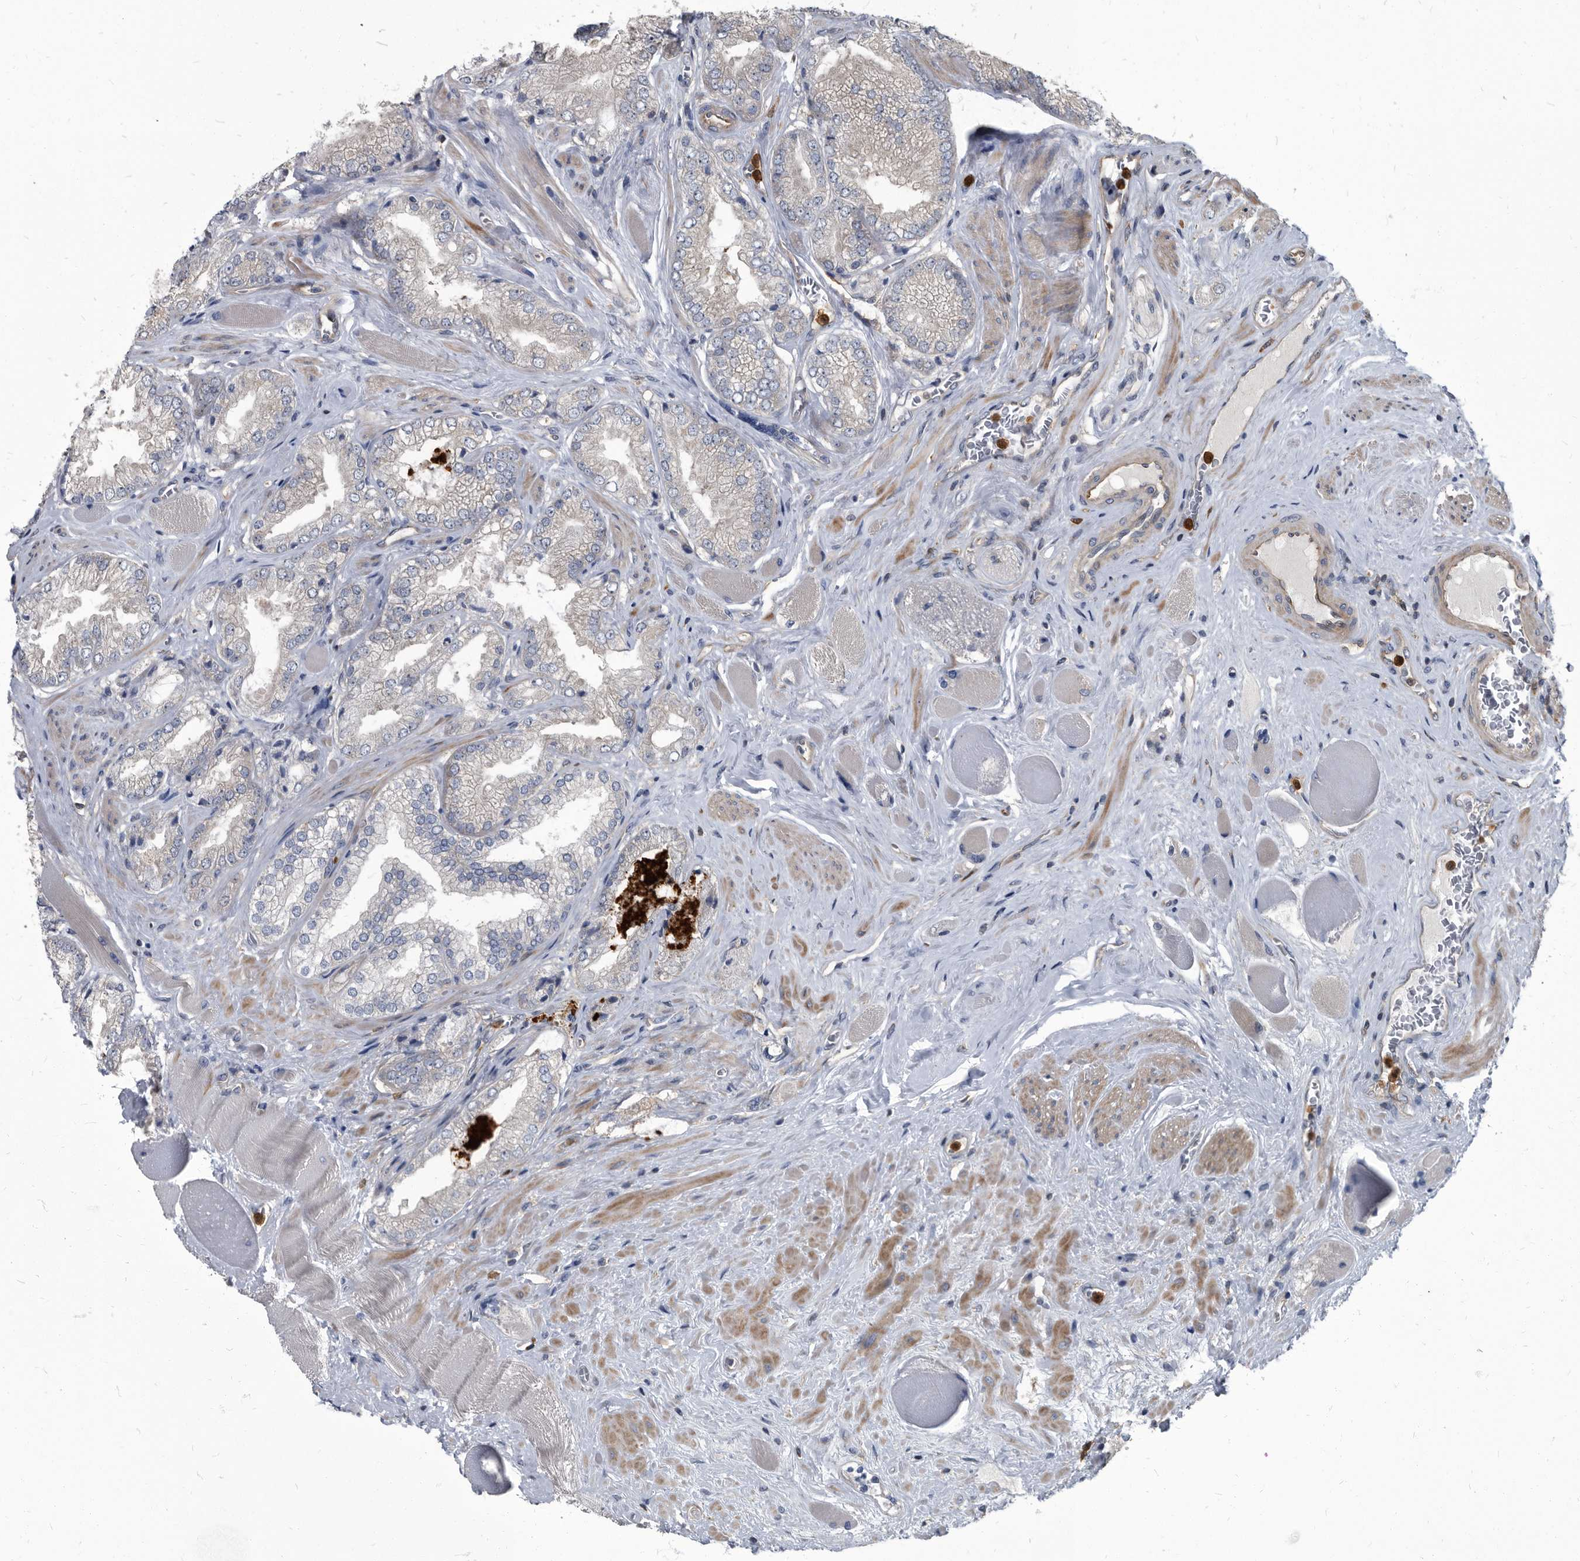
{"staining": {"intensity": "negative", "quantity": "none", "location": "none"}, "tissue": "prostate cancer", "cell_type": "Tumor cells", "image_type": "cancer", "snomed": [{"axis": "morphology", "description": "Adenocarcinoma, High grade"}, {"axis": "topography", "description": "Prostate"}], "caption": "Prostate cancer (high-grade adenocarcinoma) was stained to show a protein in brown. There is no significant positivity in tumor cells.", "gene": "CDV3", "patient": {"sex": "male", "age": 58}}